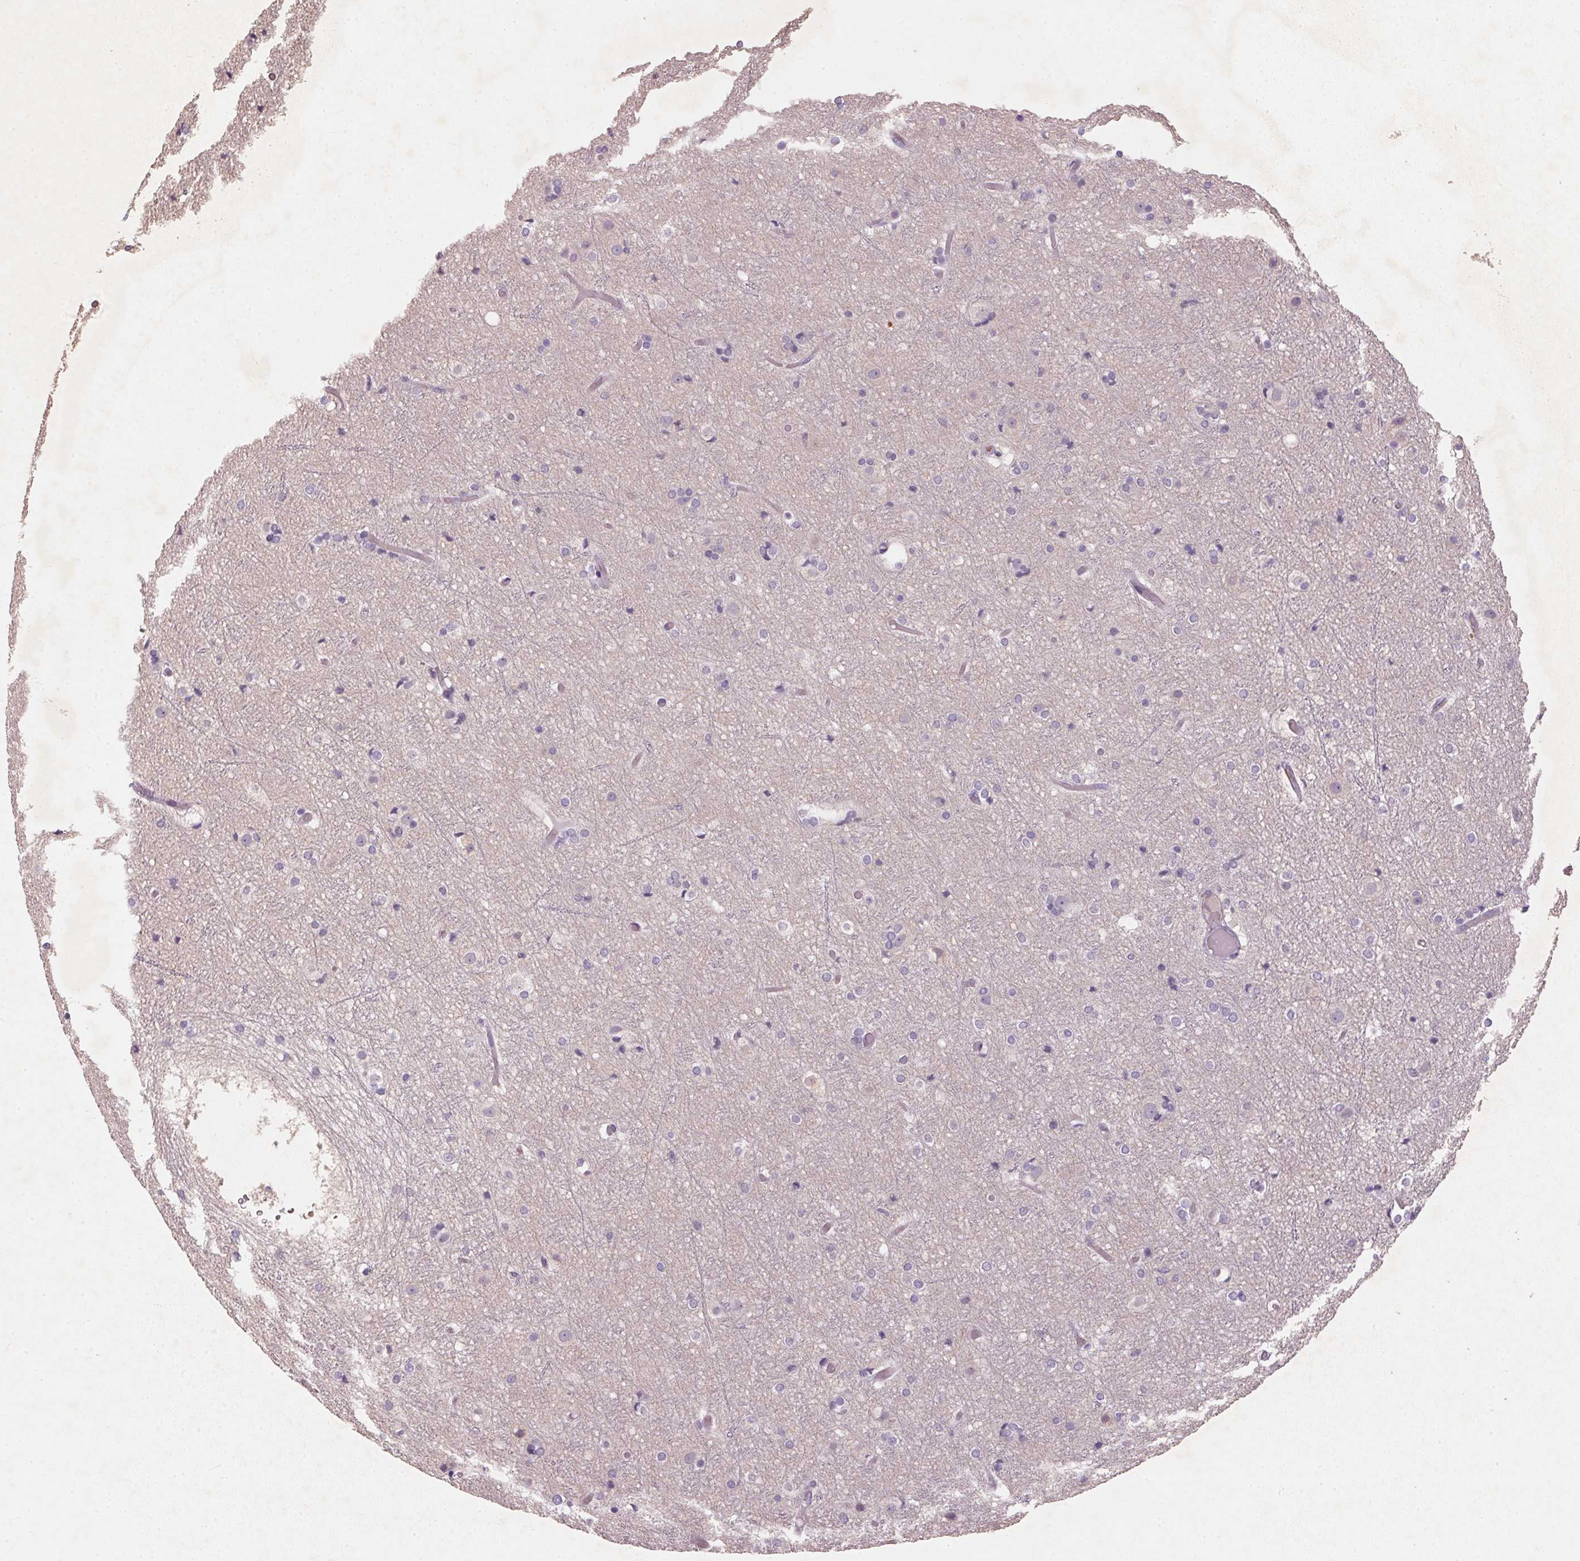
{"staining": {"intensity": "weak", "quantity": ">75%", "location": "cytoplasmic/membranous"}, "tissue": "cerebral cortex", "cell_type": "Endothelial cells", "image_type": "normal", "snomed": [{"axis": "morphology", "description": "Normal tissue, NOS"}, {"axis": "topography", "description": "Cerebral cortex"}], "caption": "Protein staining of normal cerebral cortex reveals weak cytoplasmic/membranous positivity in about >75% of endothelial cells. The protein of interest is stained brown, and the nuclei are stained in blue (DAB (3,3'-diaminobenzidine) IHC with brightfield microscopy, high magnification).", "gene": "KCNK15", "patient": {"sex": "female", "age": 52}}